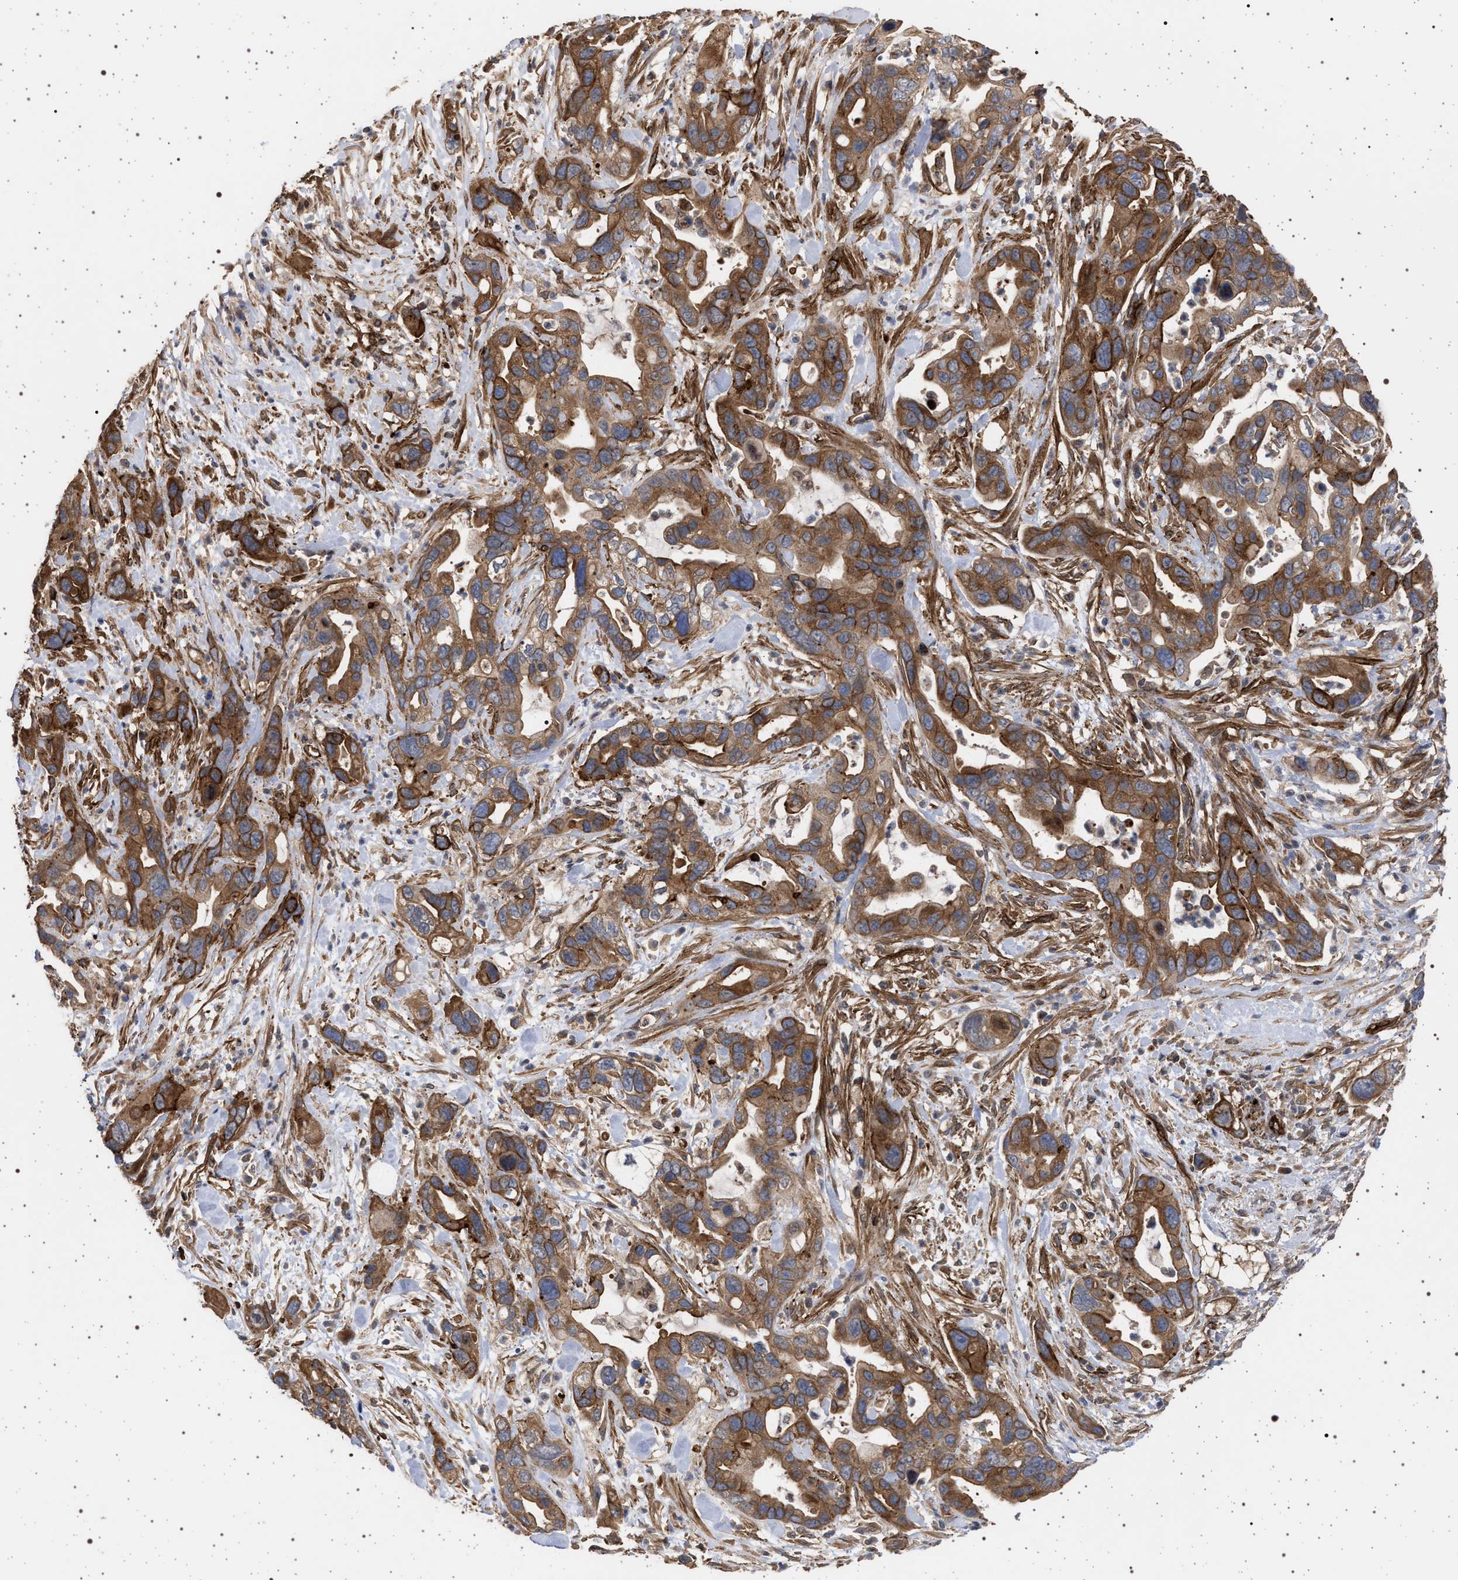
{"staining": {"intensity": "strong", "quantity": ">75%", "location": "cytoplasmic/membranous"}, "tissue": "pancreatic cancer", "cell_type": "Tumor cells", "image_type": "cancer", "snomed": [{"axis": "morphology", "description": "Adenocarcinoma, NOS"}, {"axis": "topography", "description": "Pancreas"}], "caption": "Immunohistochemistry (IHC) of human pancreatic cancer shows high levels of strong cytoplasmic/membranous expression in about >75% of tumor cells. The protein of interest is shown in brown color, while the nuclei are stained blue.", "gene": "IFT20", "patient": {"sex": "female", "age": 70}}